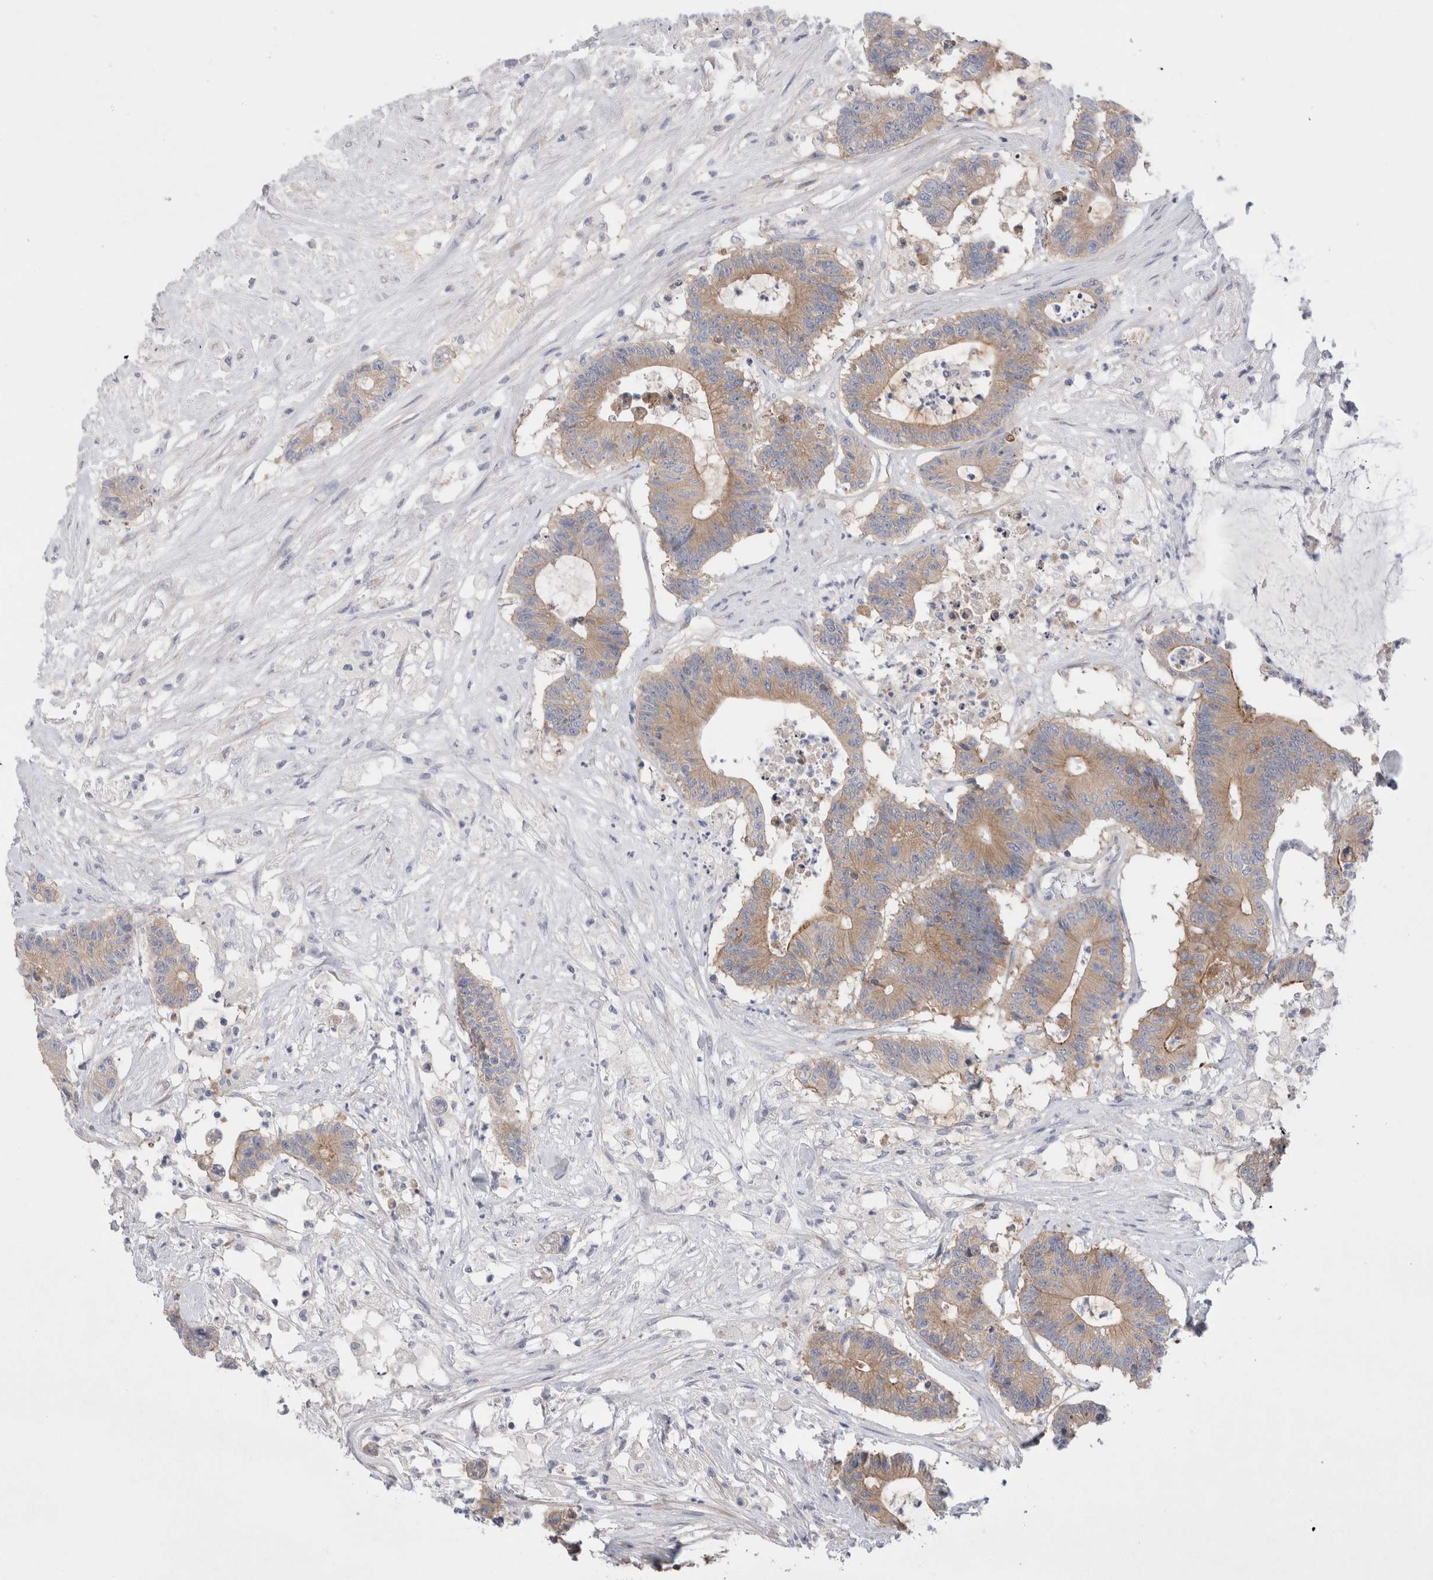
{"staining": {"intensity": "weak", "quantity": ">75%", "location": "cytoplasmic/membranous"}, "tissue": "colorectal cancer", "cell_type": "Tumor cells", "image_type": "cancer", "snomed": [{"axis": "morphology", "description": "Adenocarcinoma, NOS"}, {"axis": "topography", "description": "Colon"}], "caption": "Immunohistochemical staining of colorectal cancer (adenocarcinoma) displays low levels of weak cytoplasmic/membranous protein staining in about >75% of tumor cells.", "gene": "RBM12B", "patient": {"sex": "female", "age": 84}}